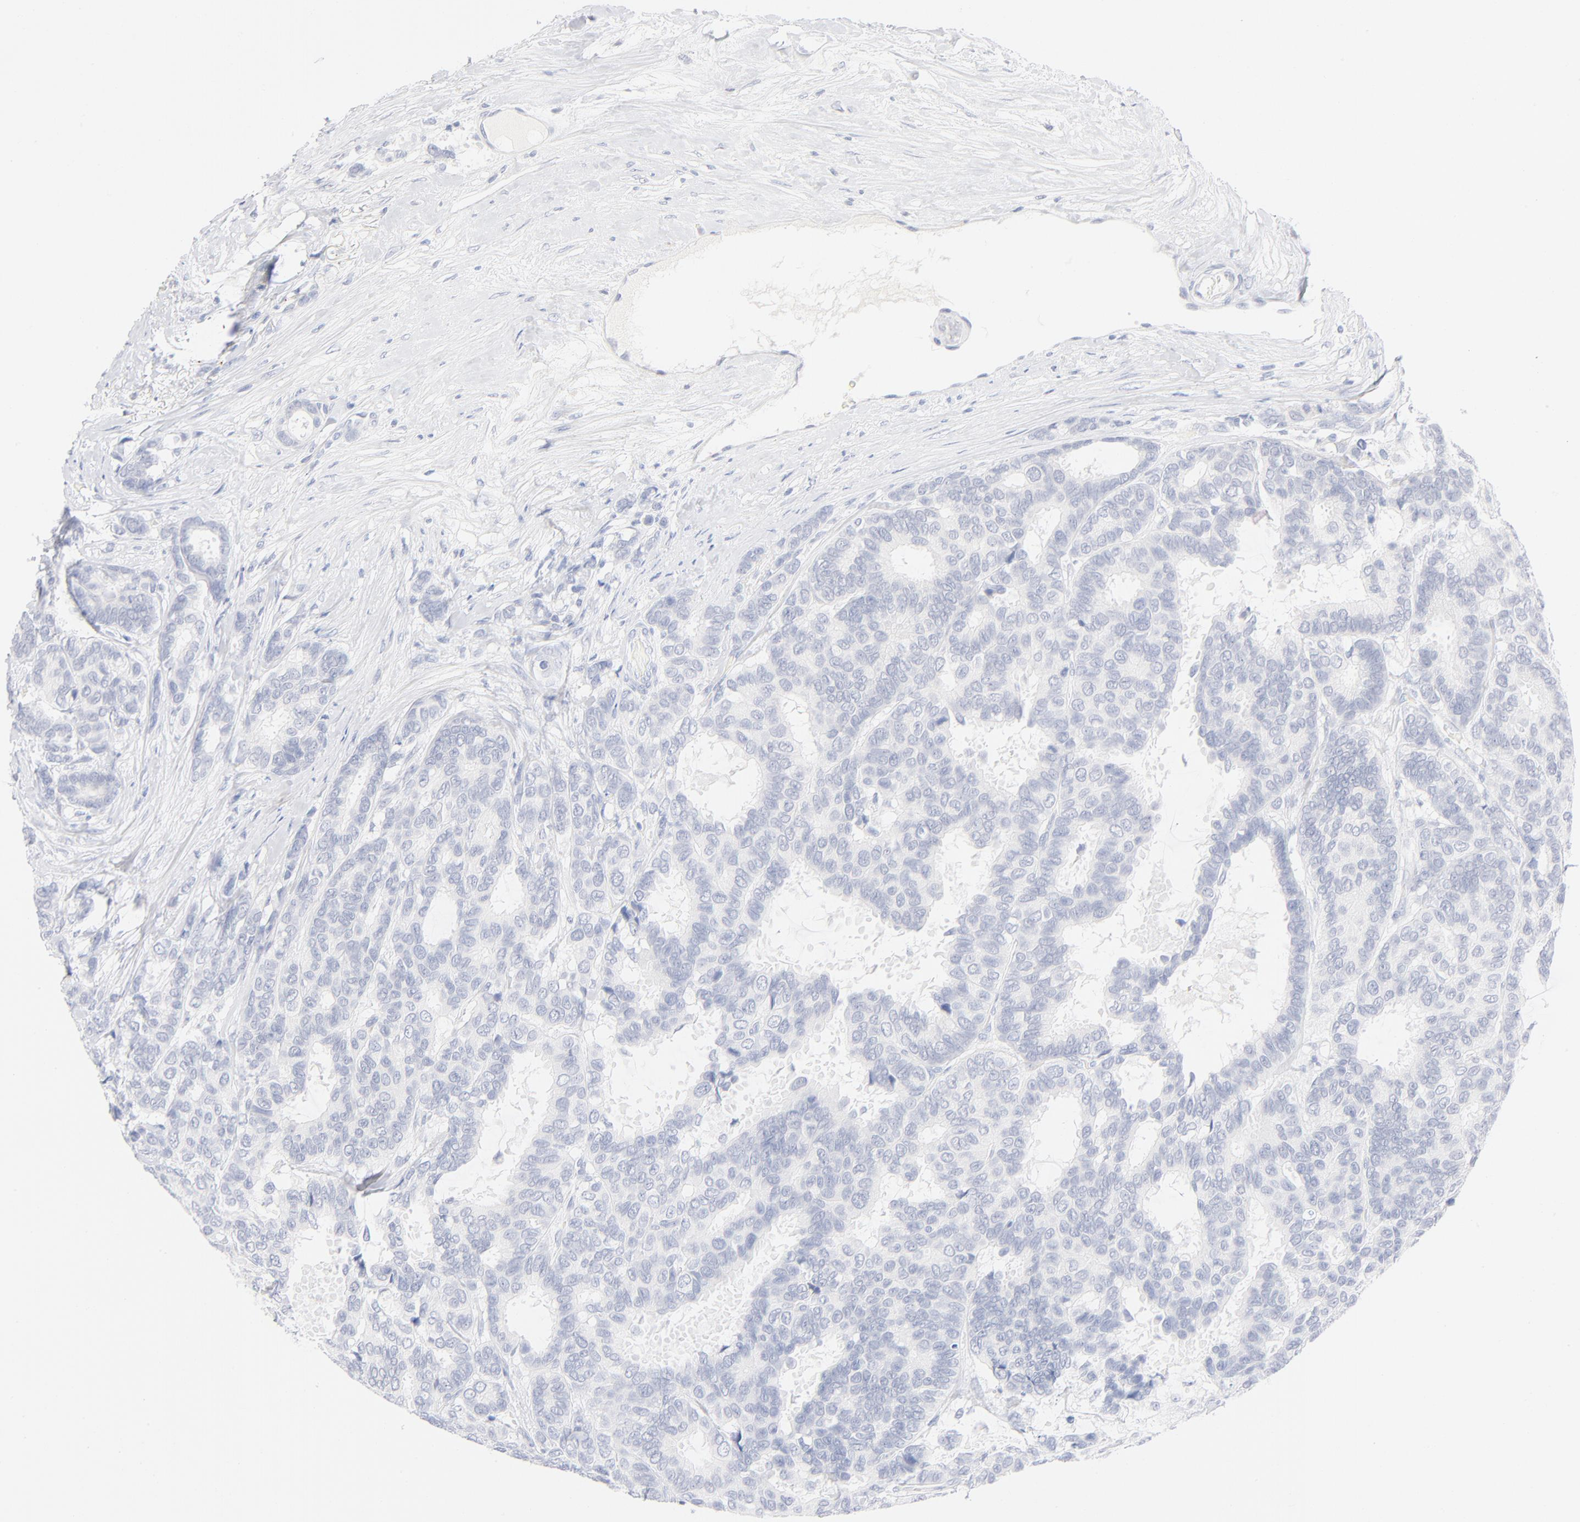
{"staining": {"intensity": "negative", "quantity": "none", "location": "none"}, "tissue": "breast cancer", "cell_type": "Tumor cells", "image_type": "cancer", "snomed": [{"axis": "morphology", "description": "Duct carcinoma"}, {"axis": "topography", "description": "Breast"}], "caption": "DAB (3,3'-diaminobenzidine) immunohistochemical staining of human intraductal carcinoma (breast) reveals no significant expression in tumor cells.", "gene": "ONECUT1", "patient": {"sex": "female", "age": 87}}